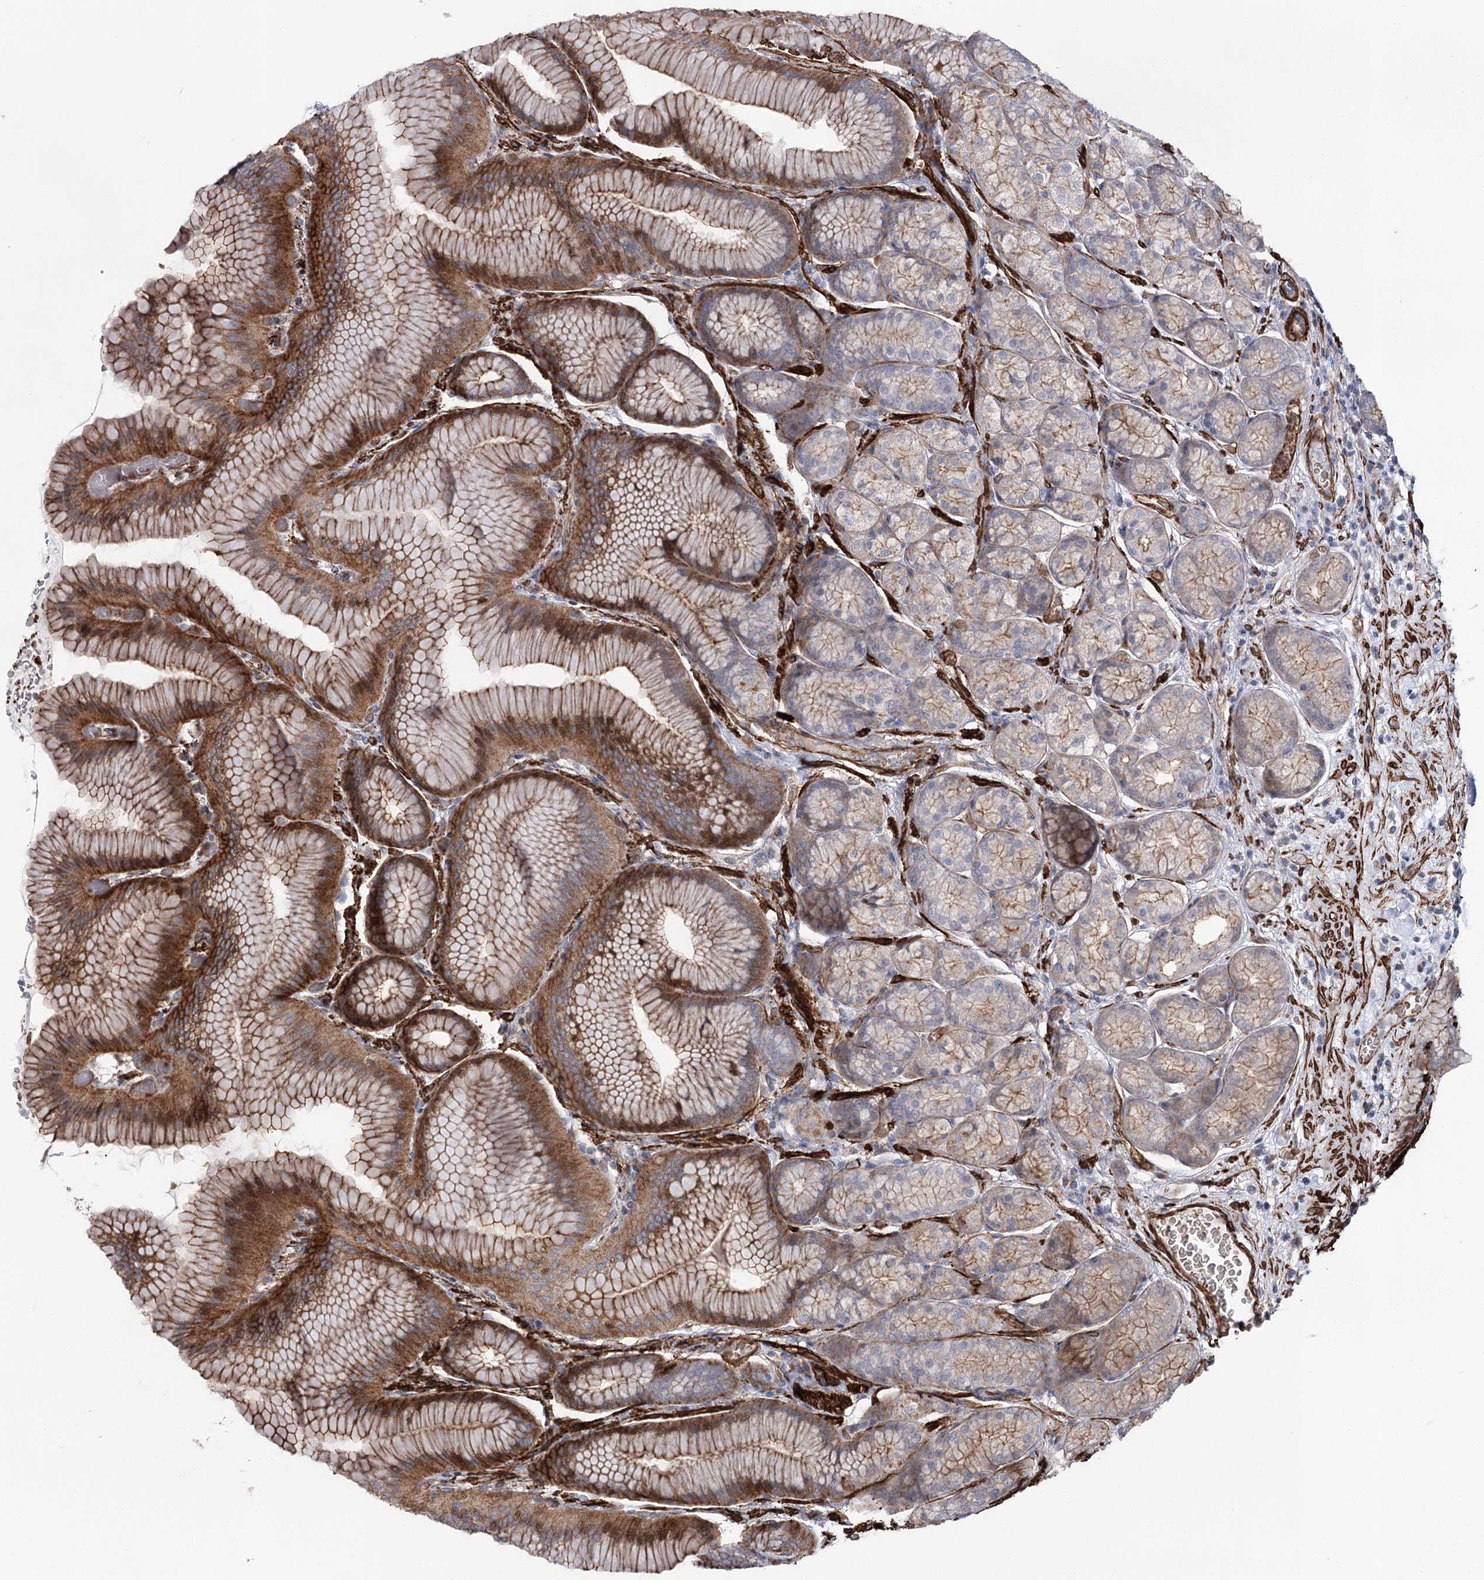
{"staining": {"intensity": "moderate", "quantity": "25%-75%", "location": "cytoplasmic/membranous"}, "tissue": "stomach", "cell_type": "Glandular cells", "image_type": "normal", "snomed": [{"axis": "morphology", "description": "Normal tissue, NOS"}, {"axis": "morphology", "description": "Adenocarcinoma, NOS"}, {"axis": "morphology", "description": "Adenocarcinoma, High grade"}, {"axis": "topography", "description": "Stomach, upper"}, {"axis": "topography", "description": "Stomach"}], "caption": "Immunohistochemical staining of normal human stomach shows moderate cytoplasmic/membranous protein staining in approximately 25%-75% of glandular cells.", "gene": "ARHGAP20", "patient": {"sex": "female", "age": 65}}